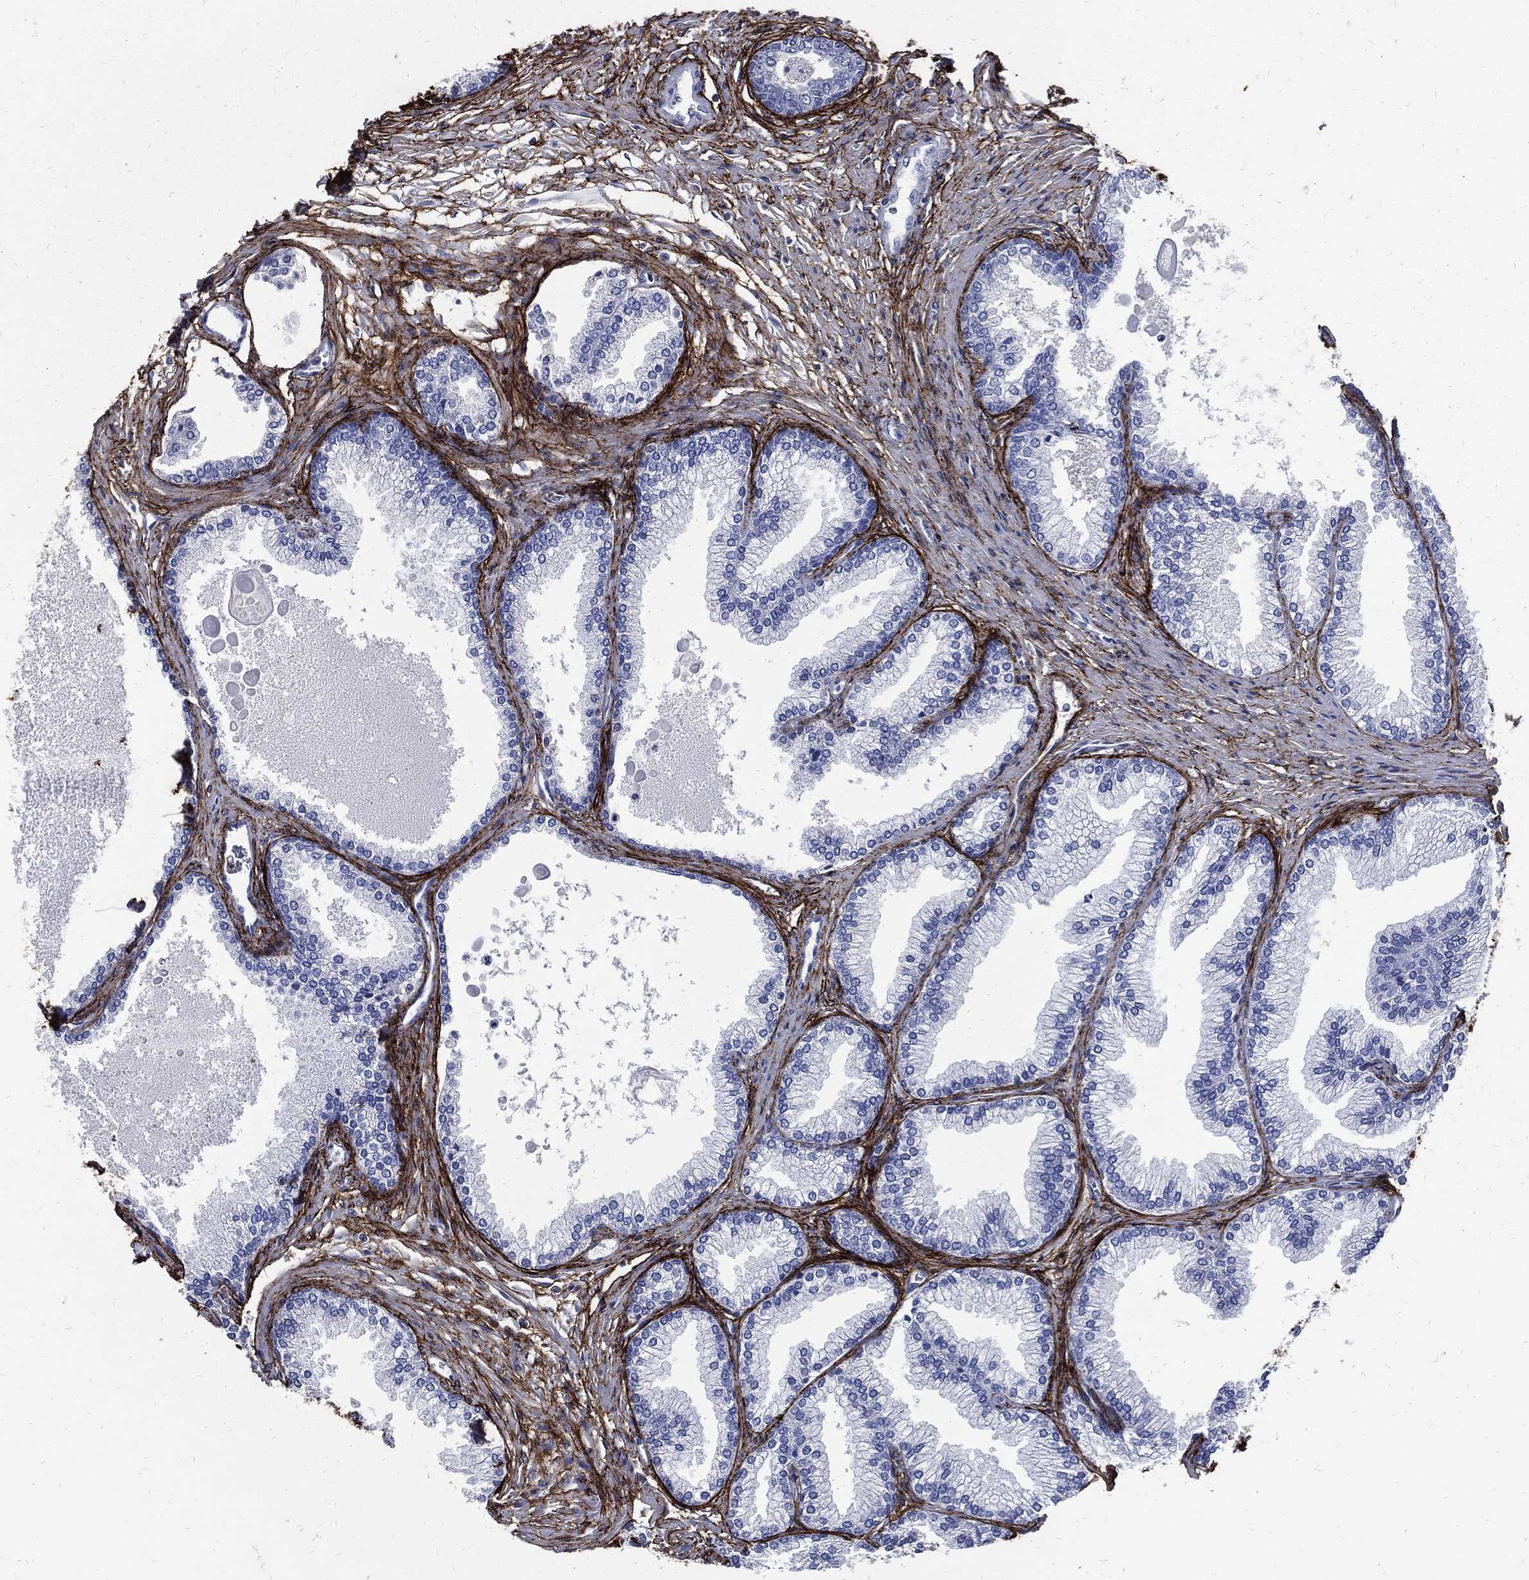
{"staining": {"intensity": "negative", "quantity": "none", "location": "none"}, "tissue": "prostate", "cell_type": "Glandular cells", "image_type": "normal", "snomed": [{"axis": "morphology", "description": "Normal tissue, NOS"}, {"axis": "topography", "description": "Prostate"}], "caption": "IHC image of benign prostate: human prostate stained with DAB demonstrates no significant protein expression in glandular cells. Brightfield microscopy of IHC stained with DAB (brown) and hematoxylin (blue), captured at high magnification.", "gene": "FBN1", "patient": {"sex": "male", "age": 72}}